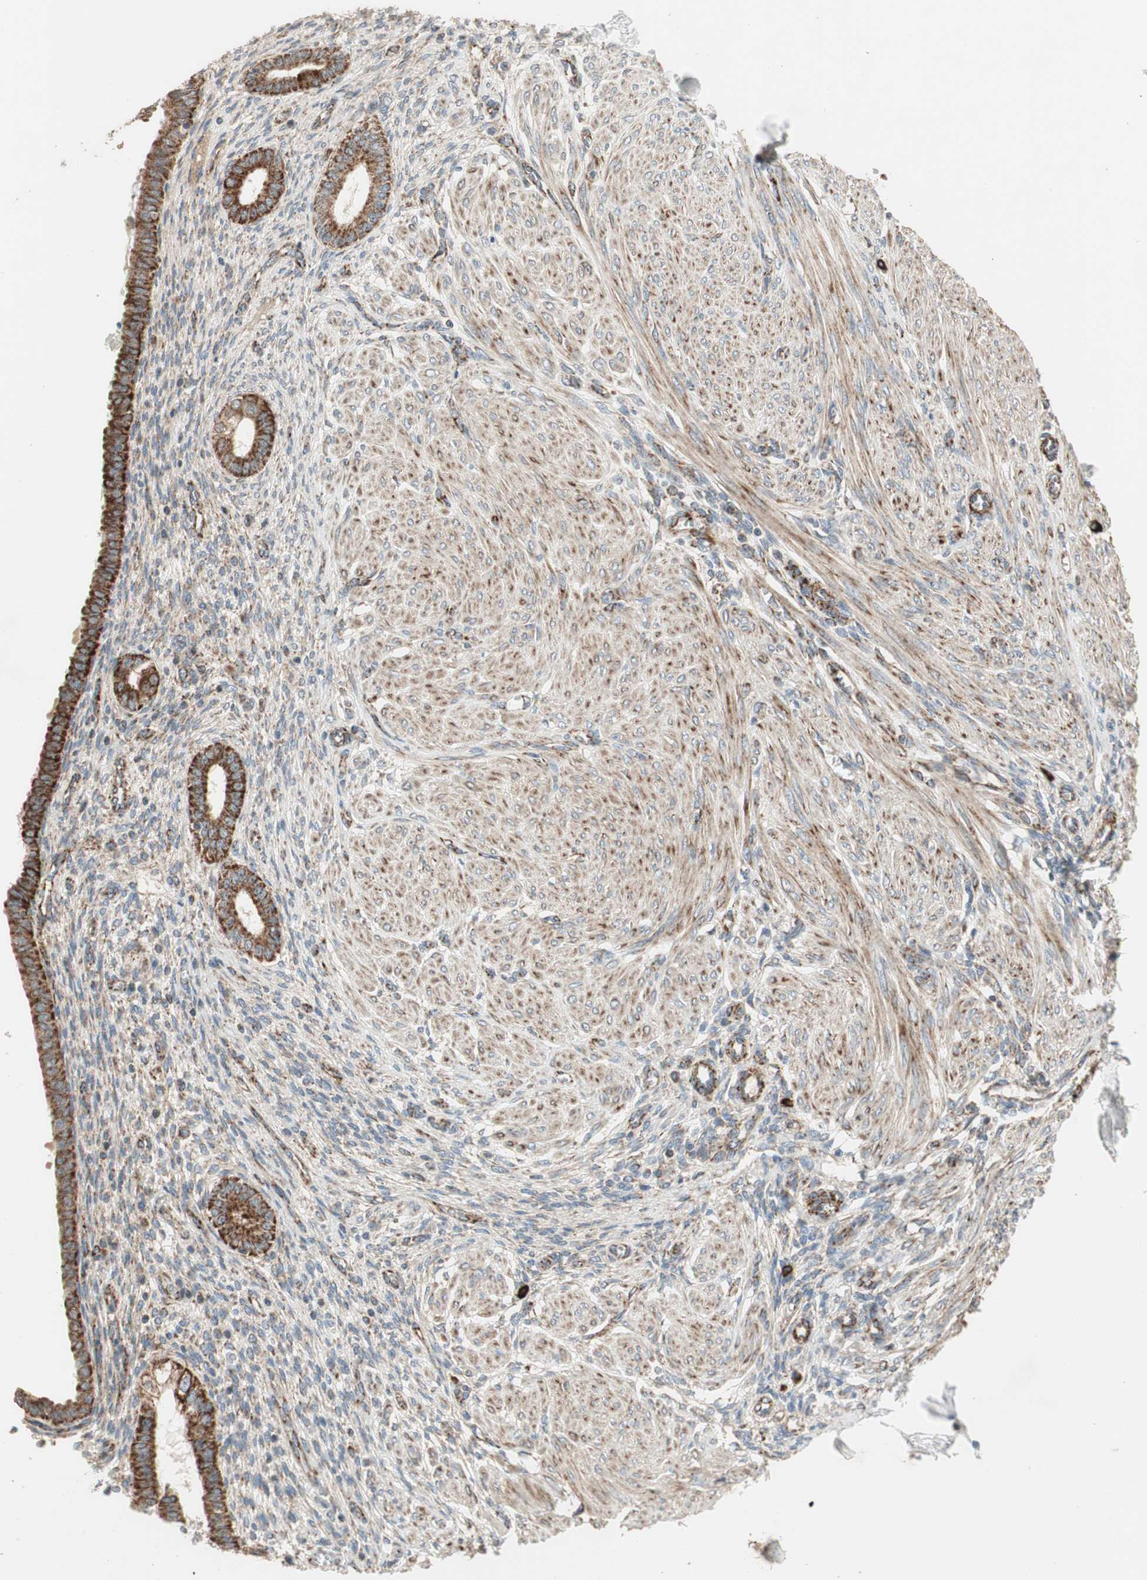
{"staining": {"intensity": "moderate", "quantity": "25%-75%", "location": "cytoplasmic/membranous"}, "tissue": "endometrium", "cell_type": "Cells in endometrial stroma", "image_type": "normal", "snomed": [{"axis": "morphology", "description": "Normal tissue, NOS"}, {"axis": "topography", "description": "Endometrium"}], "caption": "A high-resolution histopathology image shows immunohistochemistry (IHC) staining of unremarkable endometrium, which exhibits moderate cytoplasmic/membranous staining in about 25%-75% of cells in endometrial stroma.", "gene": "AKAP1", "patient": {"sex": "female", "age": 72}}